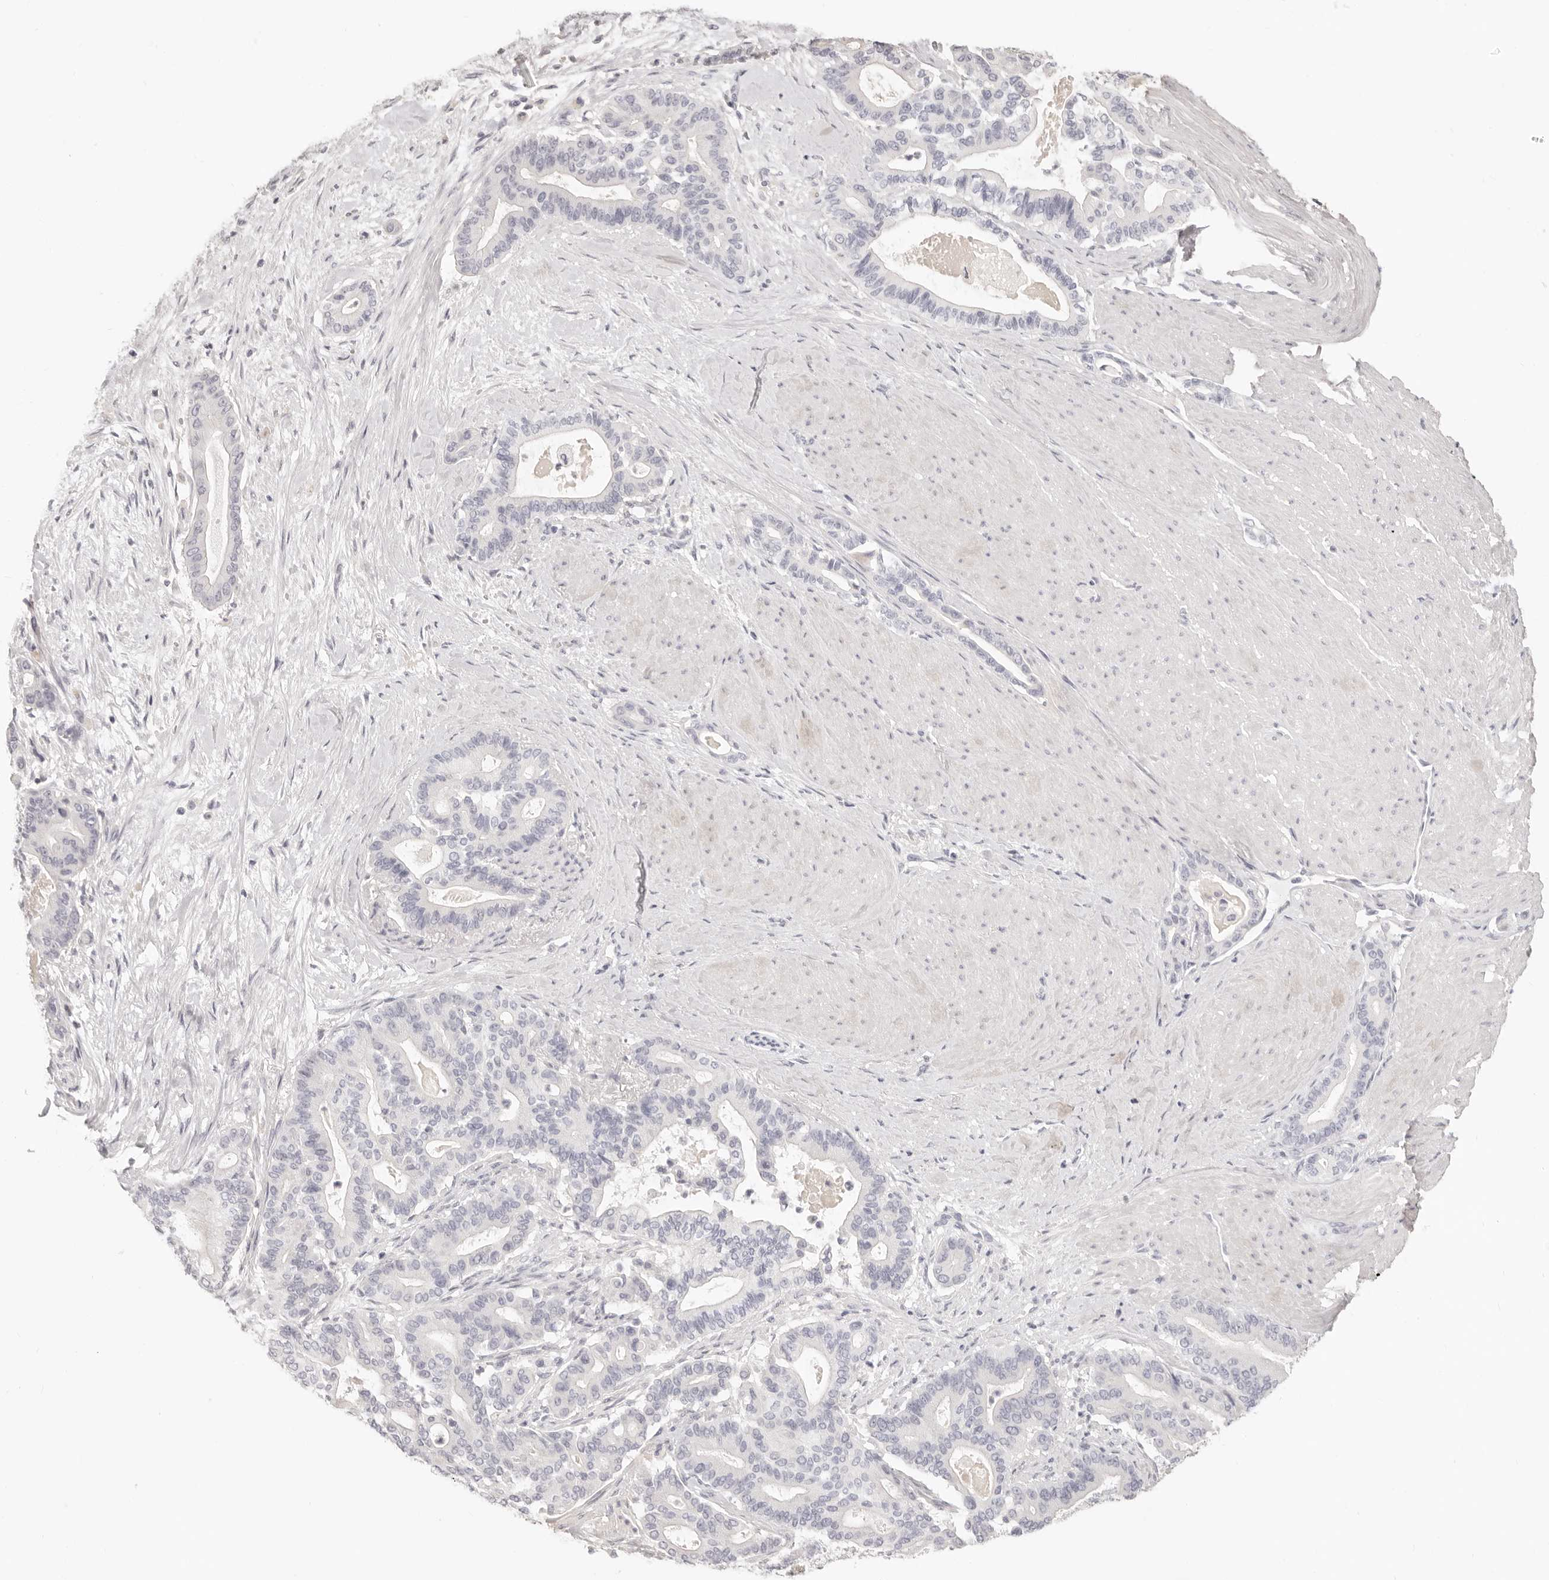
{"staining": {"intensity": "negative", "quantity": "none", "location": "none"}, "tissue": "pancreatic cancer", "cell_type": "Tumor cells", "image_type": "cancer", "snomed": [{"axis": "morphology", "description": "Adenocarcinoma, NOS"}, {"axis": "topography", "description": "Pancreas"}], "caption": "This is a histopathology image of IHC staining of pancreatic adenocarcinoma, which shows no expression in tumor cells. (Immunohistochemistry (ihc), brightfield microscopy, high magnification).", "gene": "FABP1", "patient": {"sex": "male", "age": 63}}